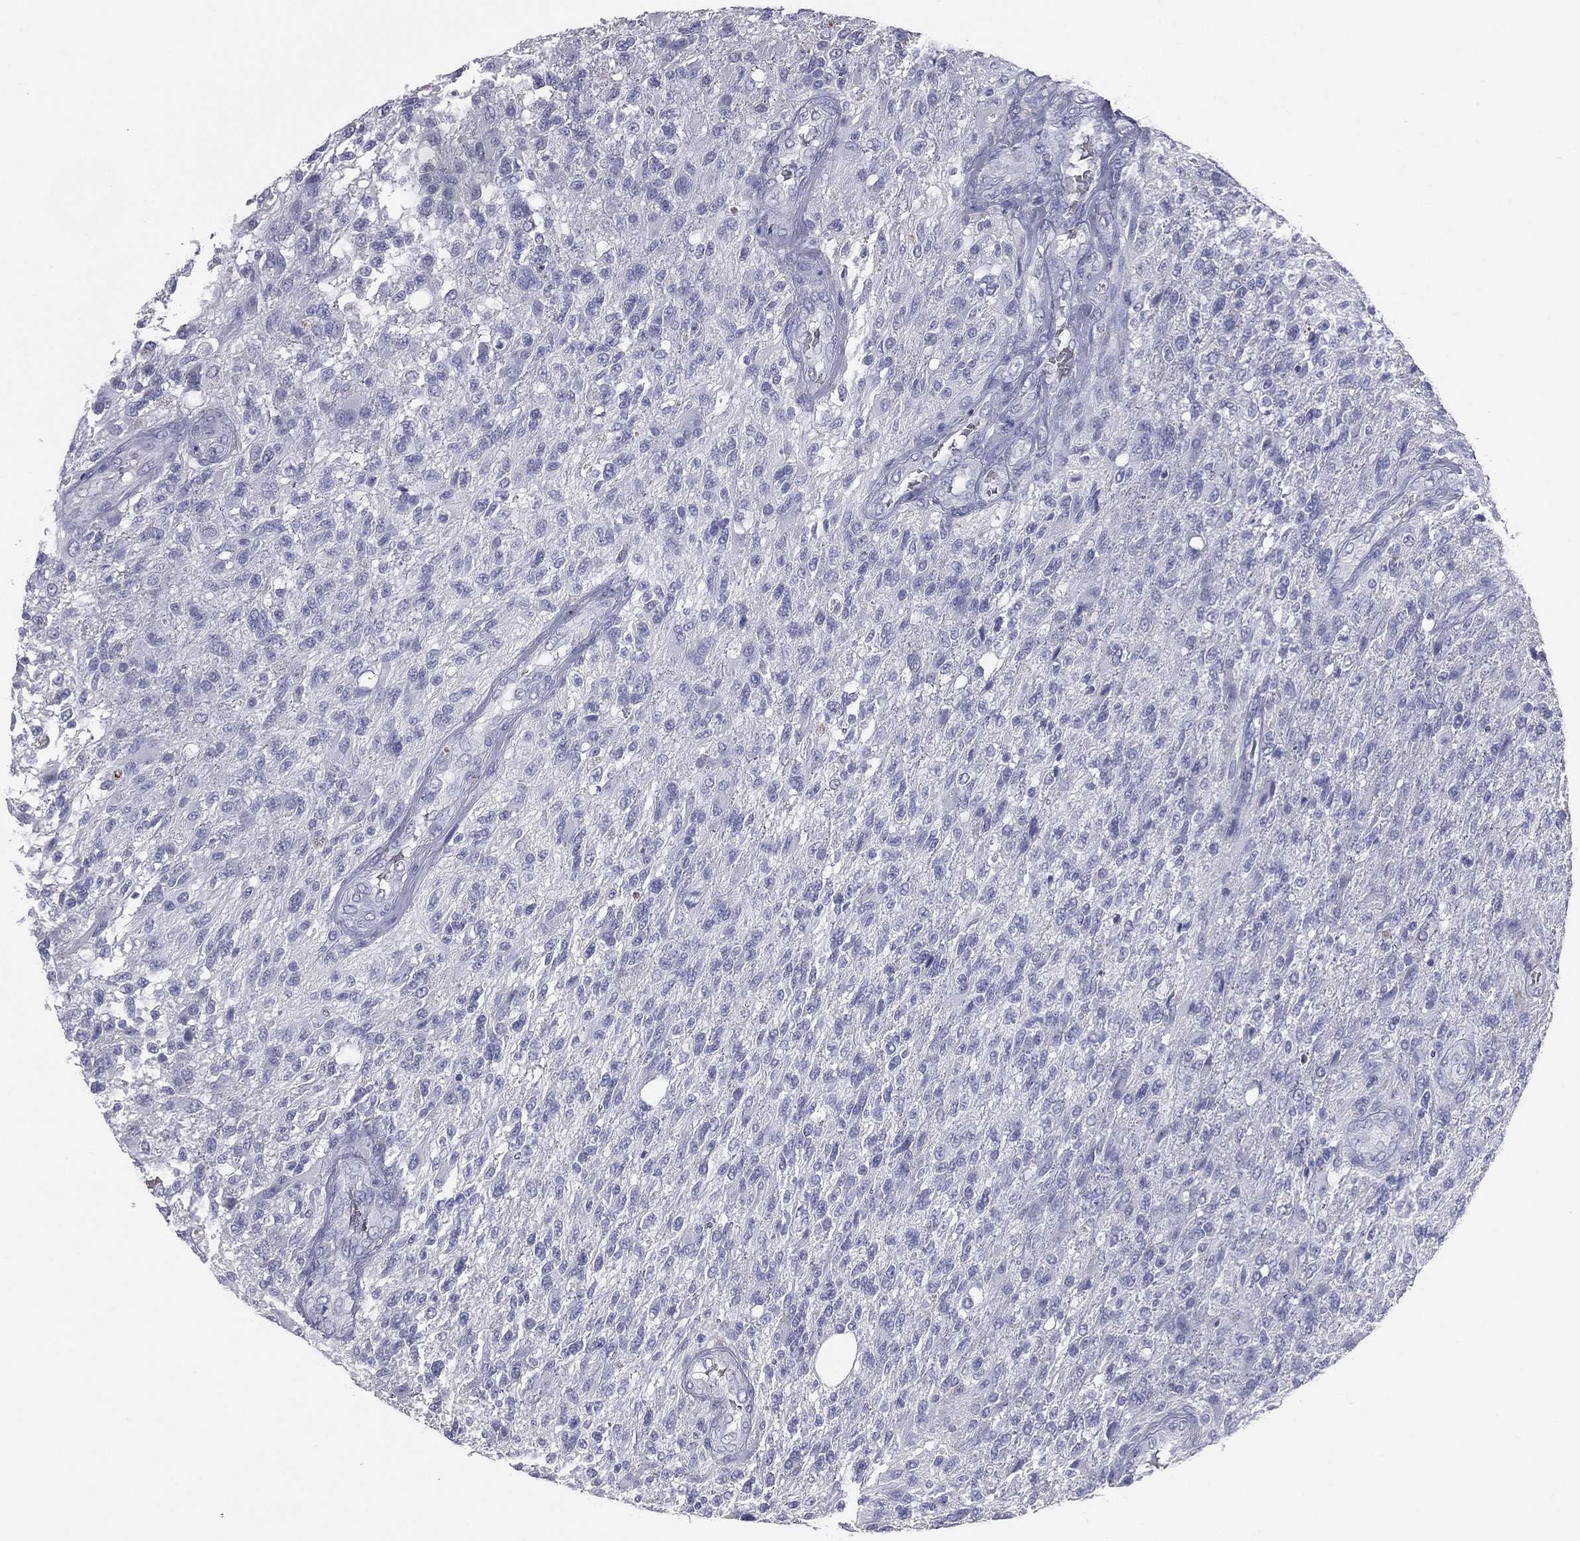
{"staining": {"intensity": "negative", "quantity": "none", "location": "none"}, "tissue": "glioma", "cell_type": "Tumor cells", "image_type": "cancer", "snomed": [{"axis": "morphology", "description": "Glioma, malignant, High grade"}, {"axis": "topography", "description": "Brain"}], "caption": "The image reveals no significant positivity in tumor cells of glioma.", "gene": "ESX1", "patient": {"sex": "male", "age": 56}}